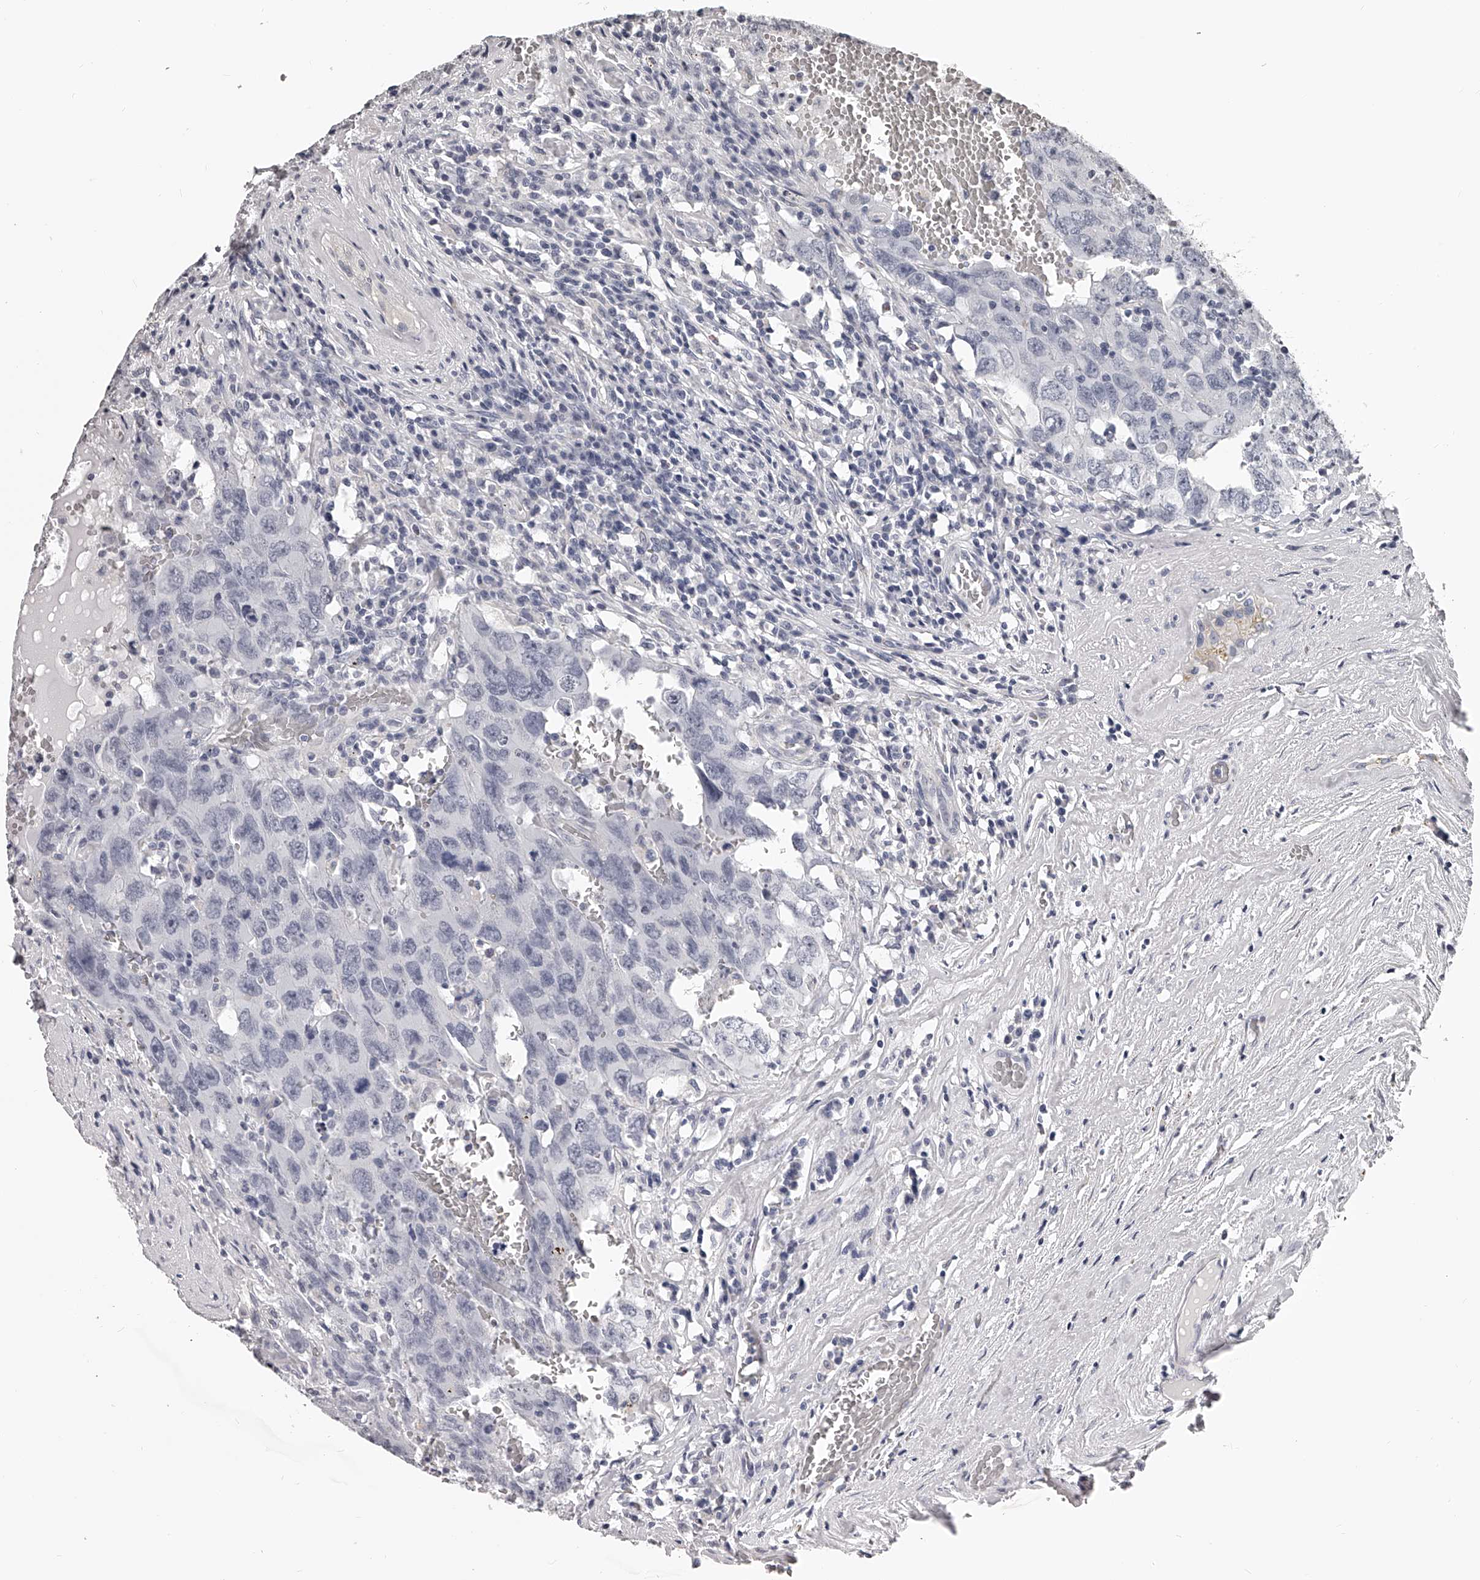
{"staining": {"intensity": "negative", "quantity": "none", "location": "none"}, "tissue": "testis cancer", "cell_type": "Tumor cells", "image_type": "cancer", "snomed": [{"axis": "morphology", "description": "Carcinoma, Embryonal, NOS"}, {"axis": "topography", "description": "Testis"}], "caption": "A photomicrograph of testis cancer (embryonal carcinoma) stained for a protein demonstrates no brown staining in tumor cells. (DAB (3,3'-diaminobenzidine) IHC with hematoxylin counter stain).", "gene": "DMRT1", "patient": {"sex": "male", "age": 26}}